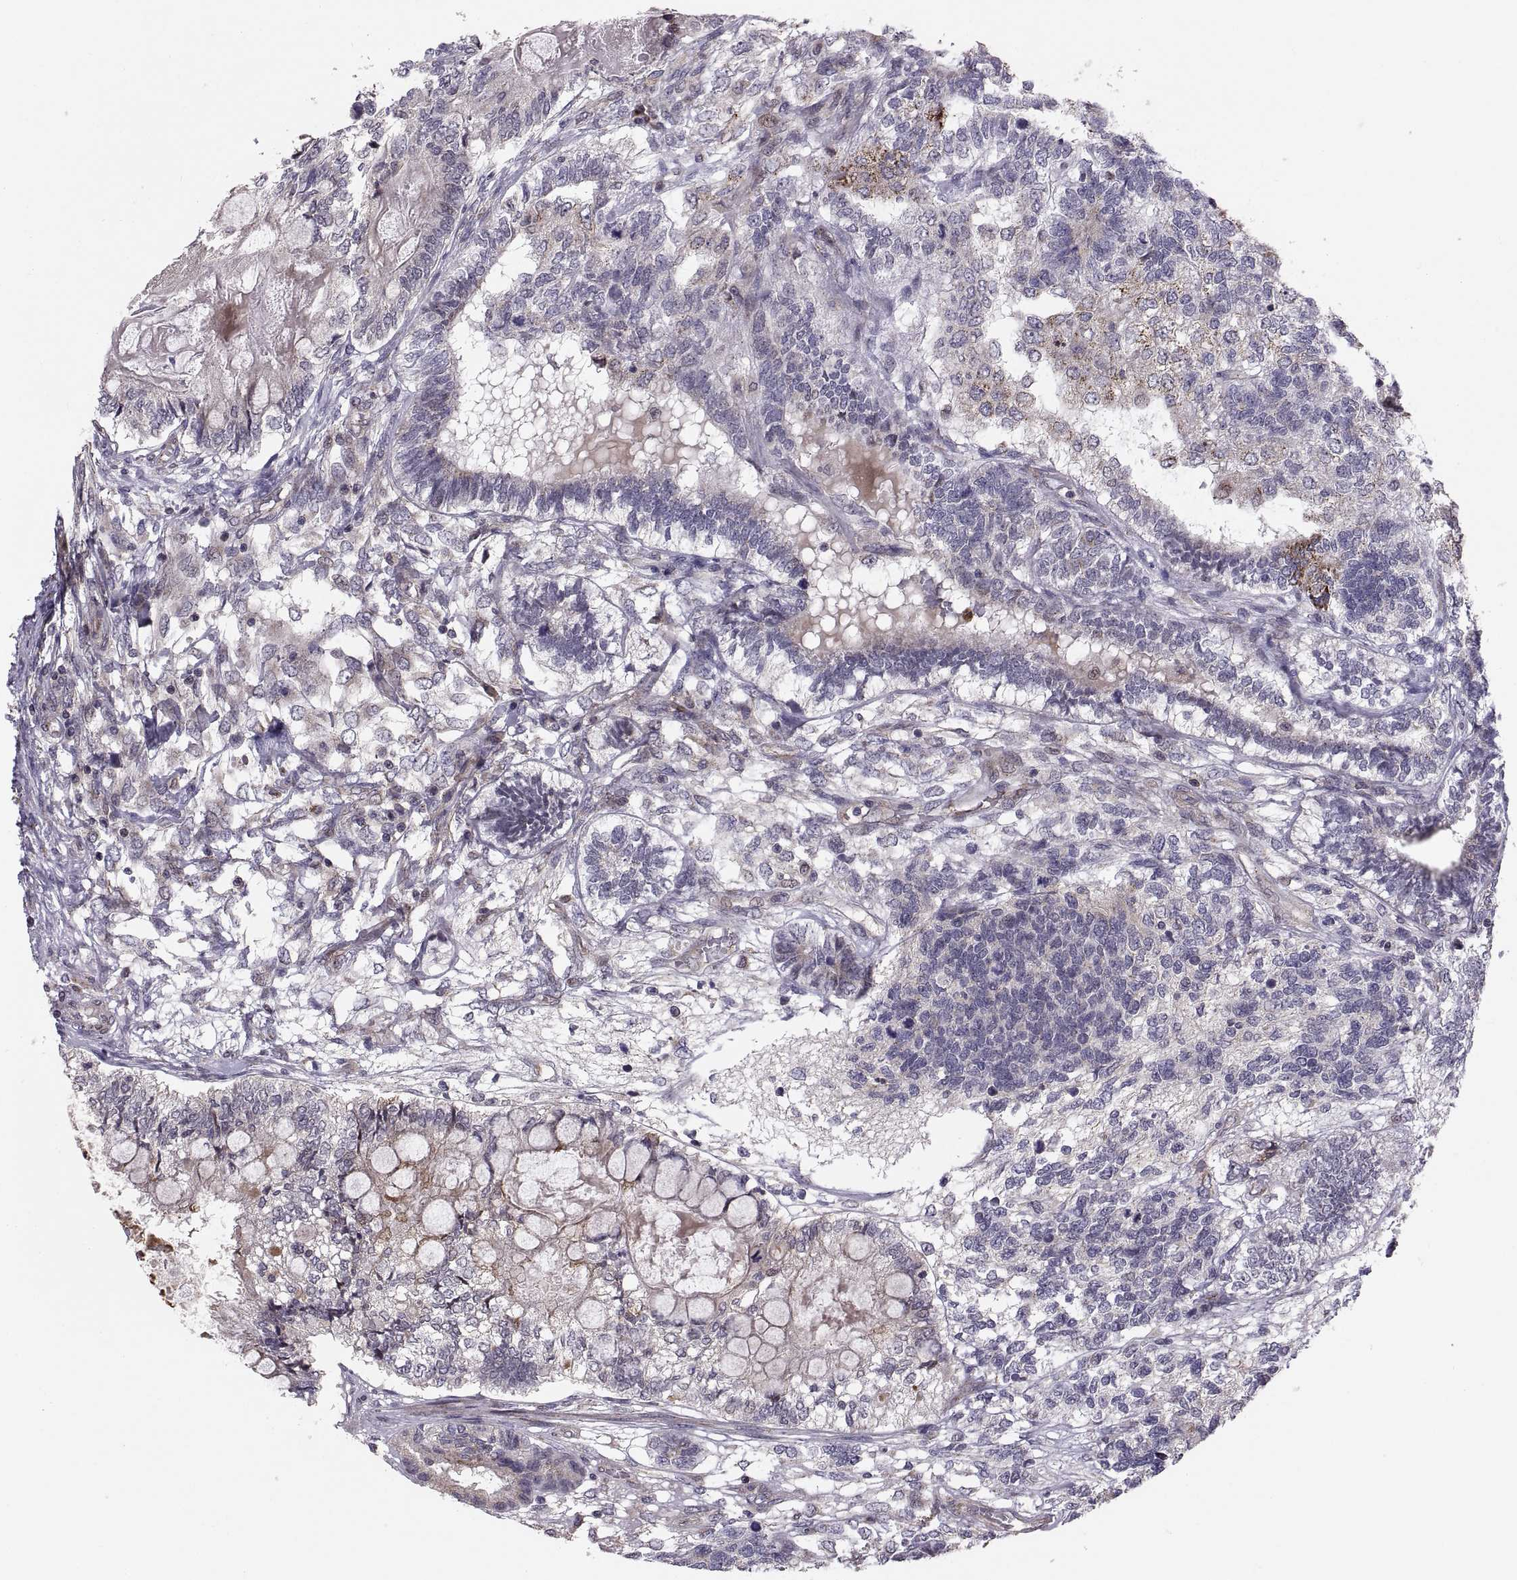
{"staining": {"intensity": "negative", "quantity": "none", "location": "none"}, "tissue": "testis cancer", "cell_type": "Tumor cells", "image_type": "cancer", "snomed": [{"axis": "morphology", "description": "Seminoma, NOS"}, {"axis": "morphology", "description": "Carcinoma, Embryonal, NOS"}, {"axis": "topography", "description": "Testis"}], "caption": "Testis cancer was stained to show a protein in brown. There is no significant staining in tumor cells.", "gene": "TESC", "patient": {"sex": "male", "age": 41}}